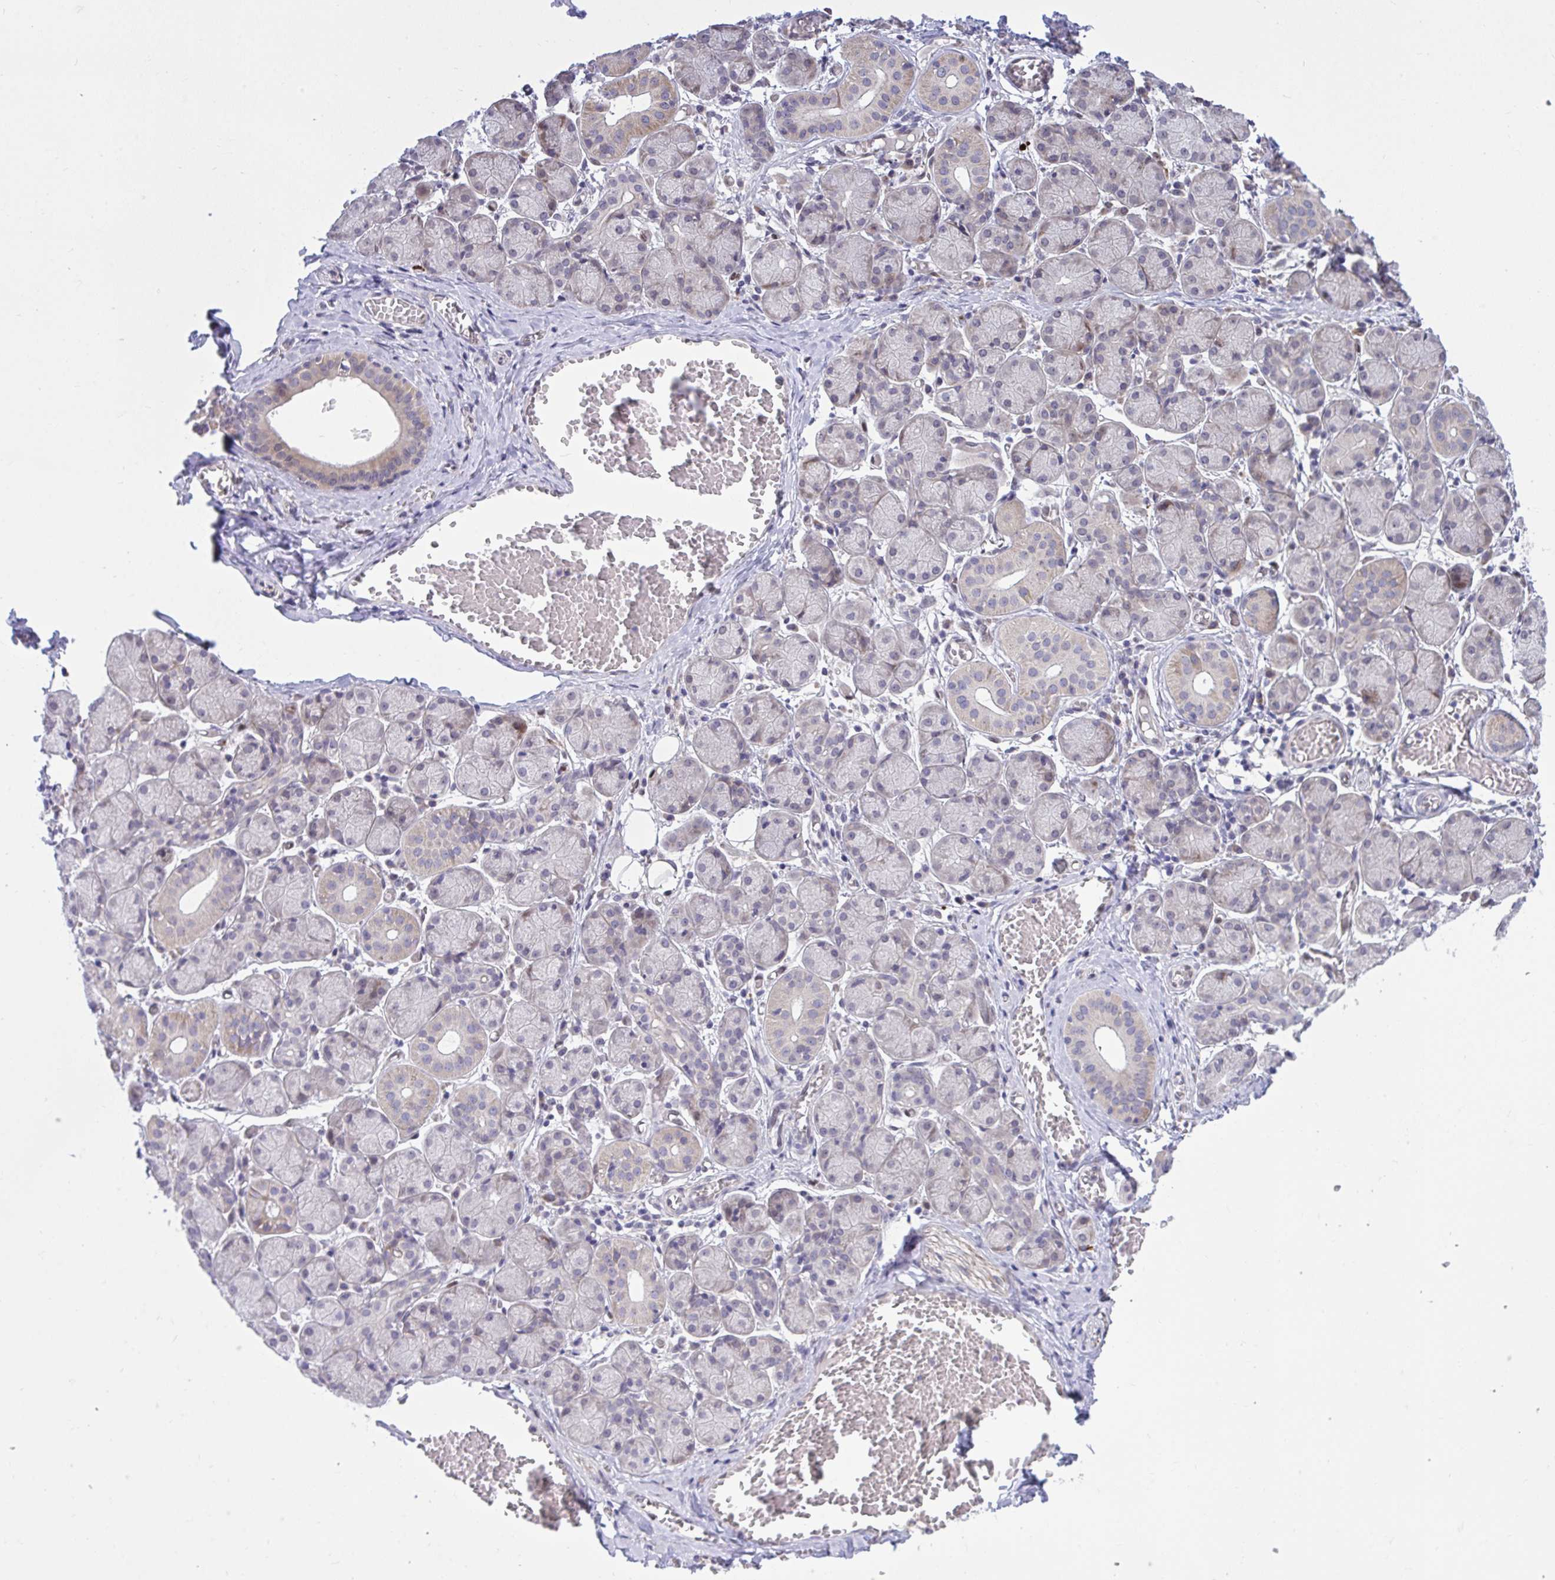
{"staining": {"intensity": "weak", "quantity": "<25%", "location": "cytoplasmic/membranous"}, "tissue": "salivary gland", "cell_type": "Glandular cells", "image_type": "normal", "snomed": [{"axis": "morphology", "description": "Normal tissue, NOS"}, {"axis": "topography", "description": "Salivary gland"}], "caption": "This image is of unremarkable salivary gland stained with immunohistochemistry to label a protein in brown with the nuclei are counter-stained blue. There is no expression in glandular cells.", "gene": "HMBOX1", "patient": {"sex": "female", "age": 24}}